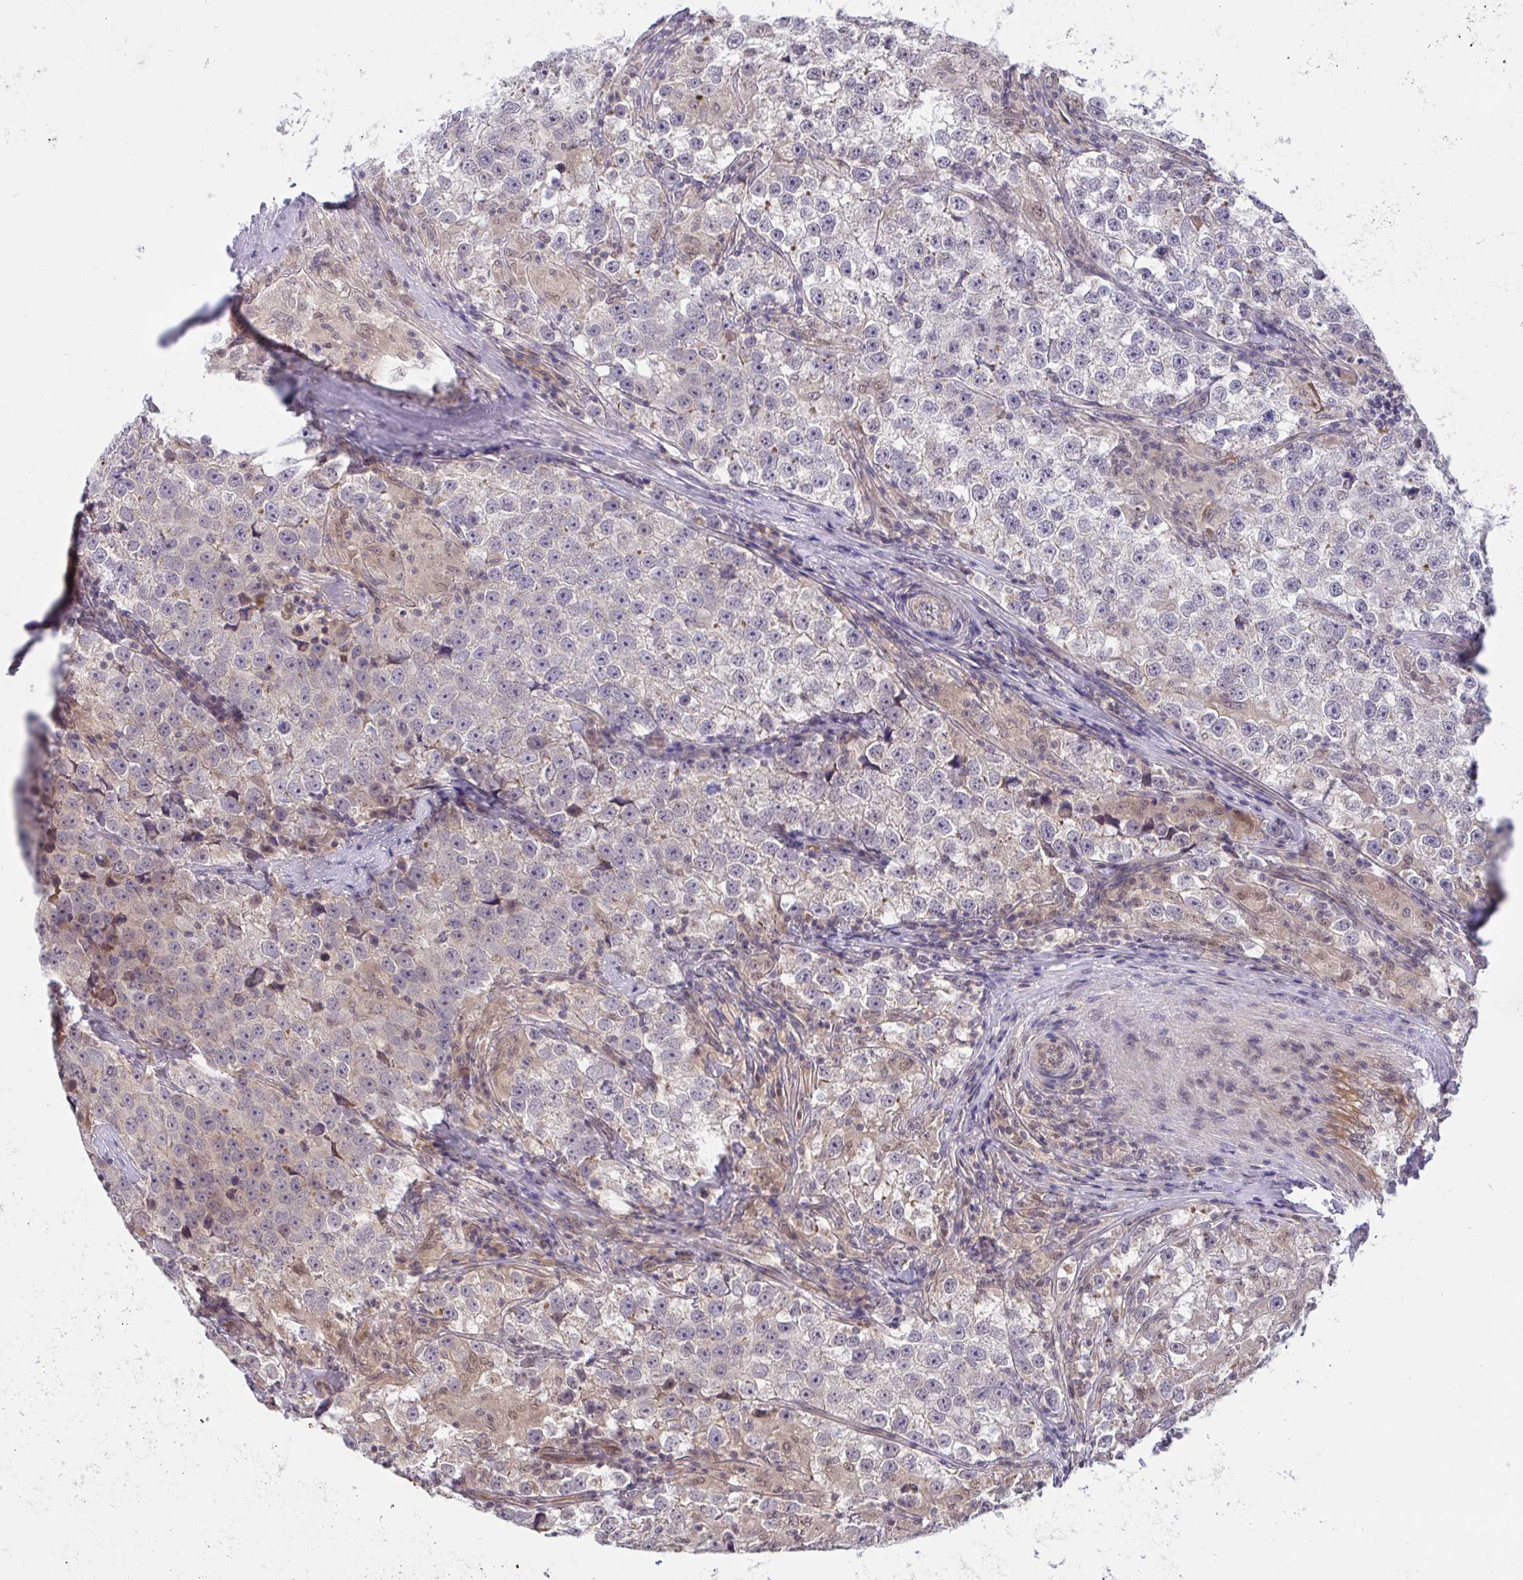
{"staining": {"intensity": "negative", "quantity": "none", "location": "none"}, "tissue": "testis cancer", "cell_type": "Tumor cells", "image_type": "cancer", "snomed": [{"axis": "morphology", "description": "Seminoma, NOS"}, {"axis": "topography", "description": "Testis"}], "caption": "Immunohistochemical staining of testis seminoma shows no significant staining in tumor cells.", "gene": "C9orf64", "patient": {"sex": "male", "age": 46}}